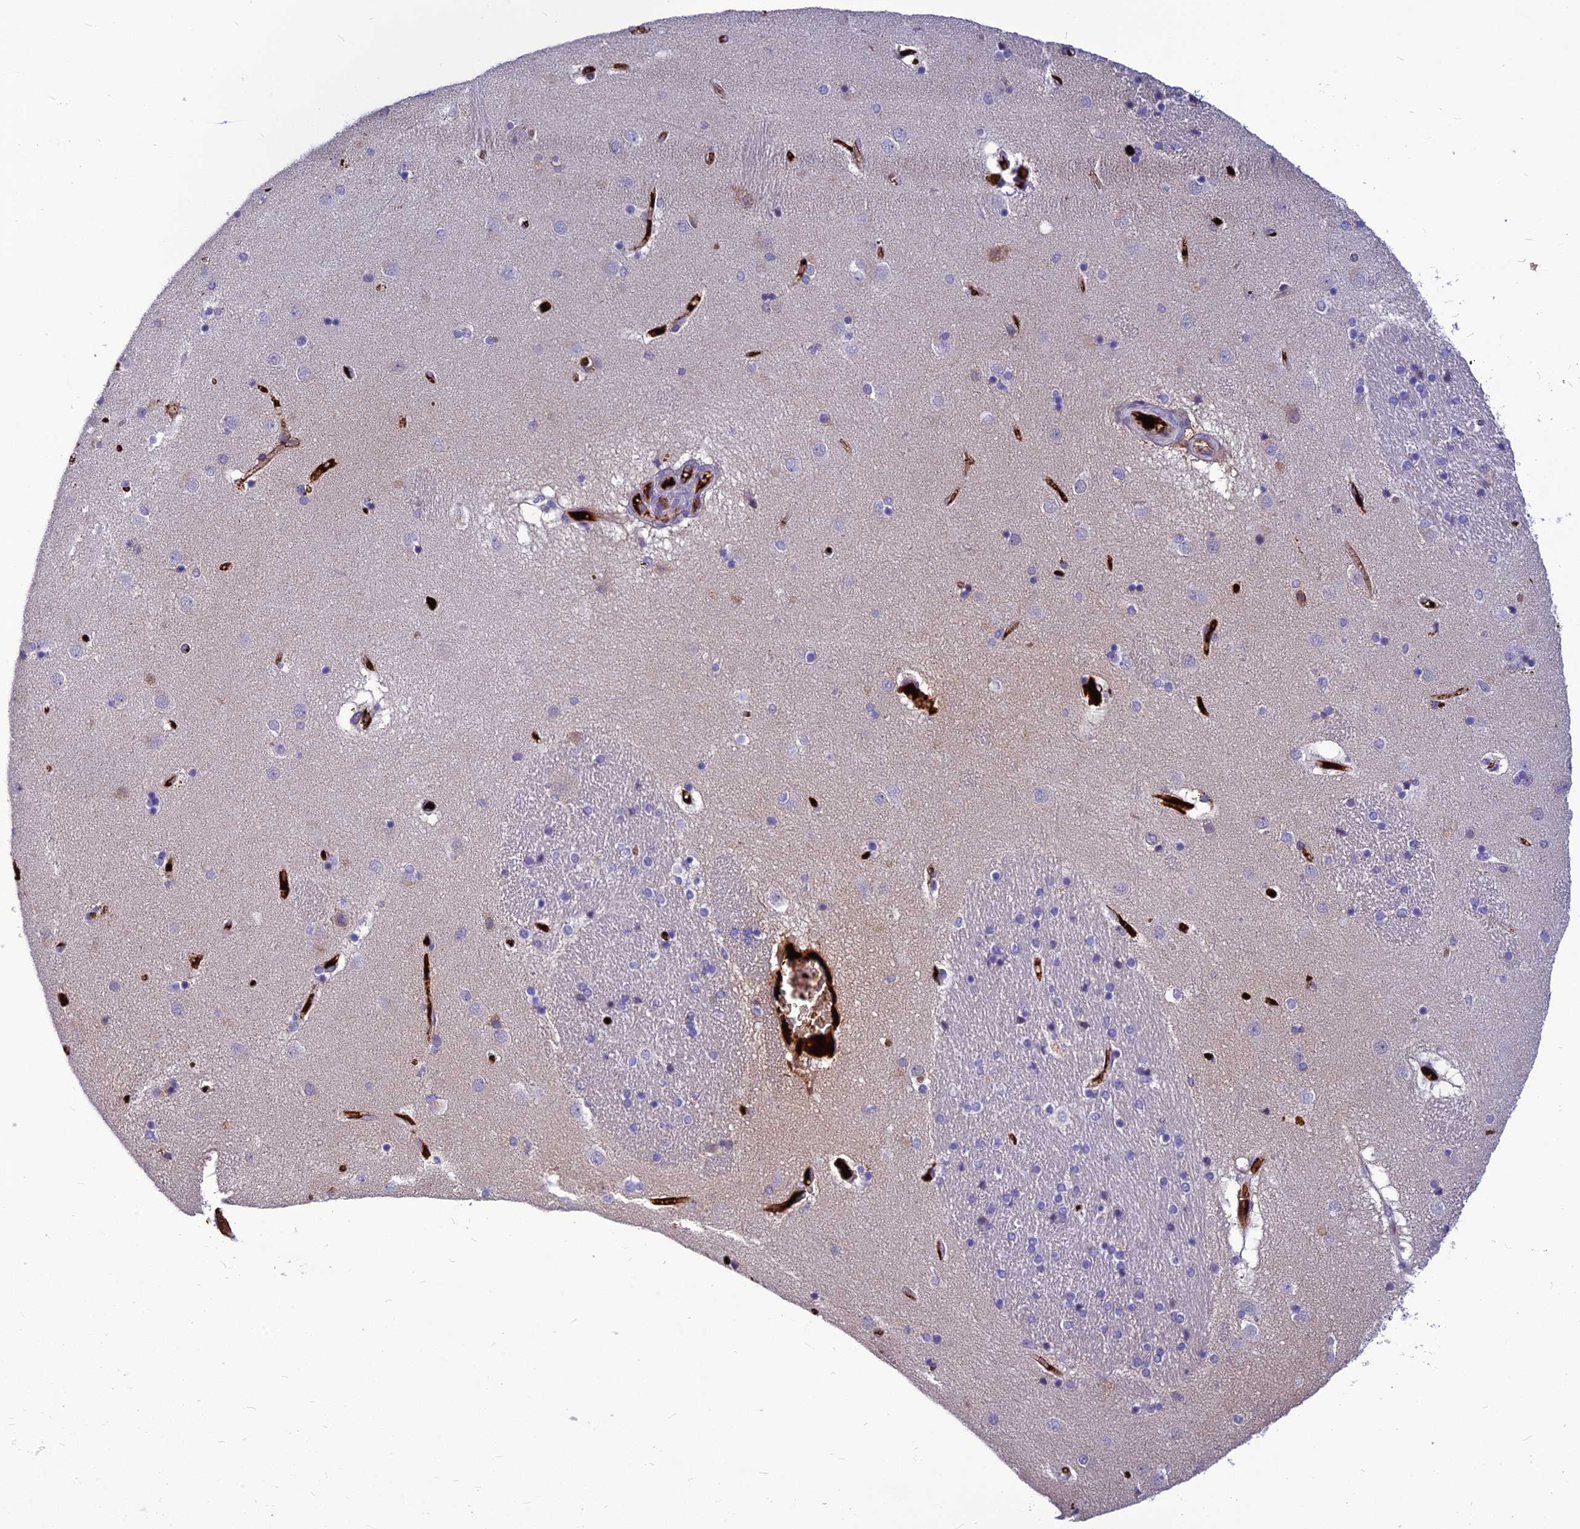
{"staining": {"intensity": "negative", "quantity": "none", "location": "none"}, "tissue": "caudate", "cell_type": "Glial cells", "image_type": "normal", "snomed": [{"axis": "morphology", "description": "Normal tissue, NOS"}, {"axis": "topography", "description": "Lateral ventricle wall"}], "caption": "DAB immunohistochemical staining of benign human caudate displays no significant staining in glial cells.", "gene": "CLEC11A", "patient": {"sex": "male", "age": 70}}